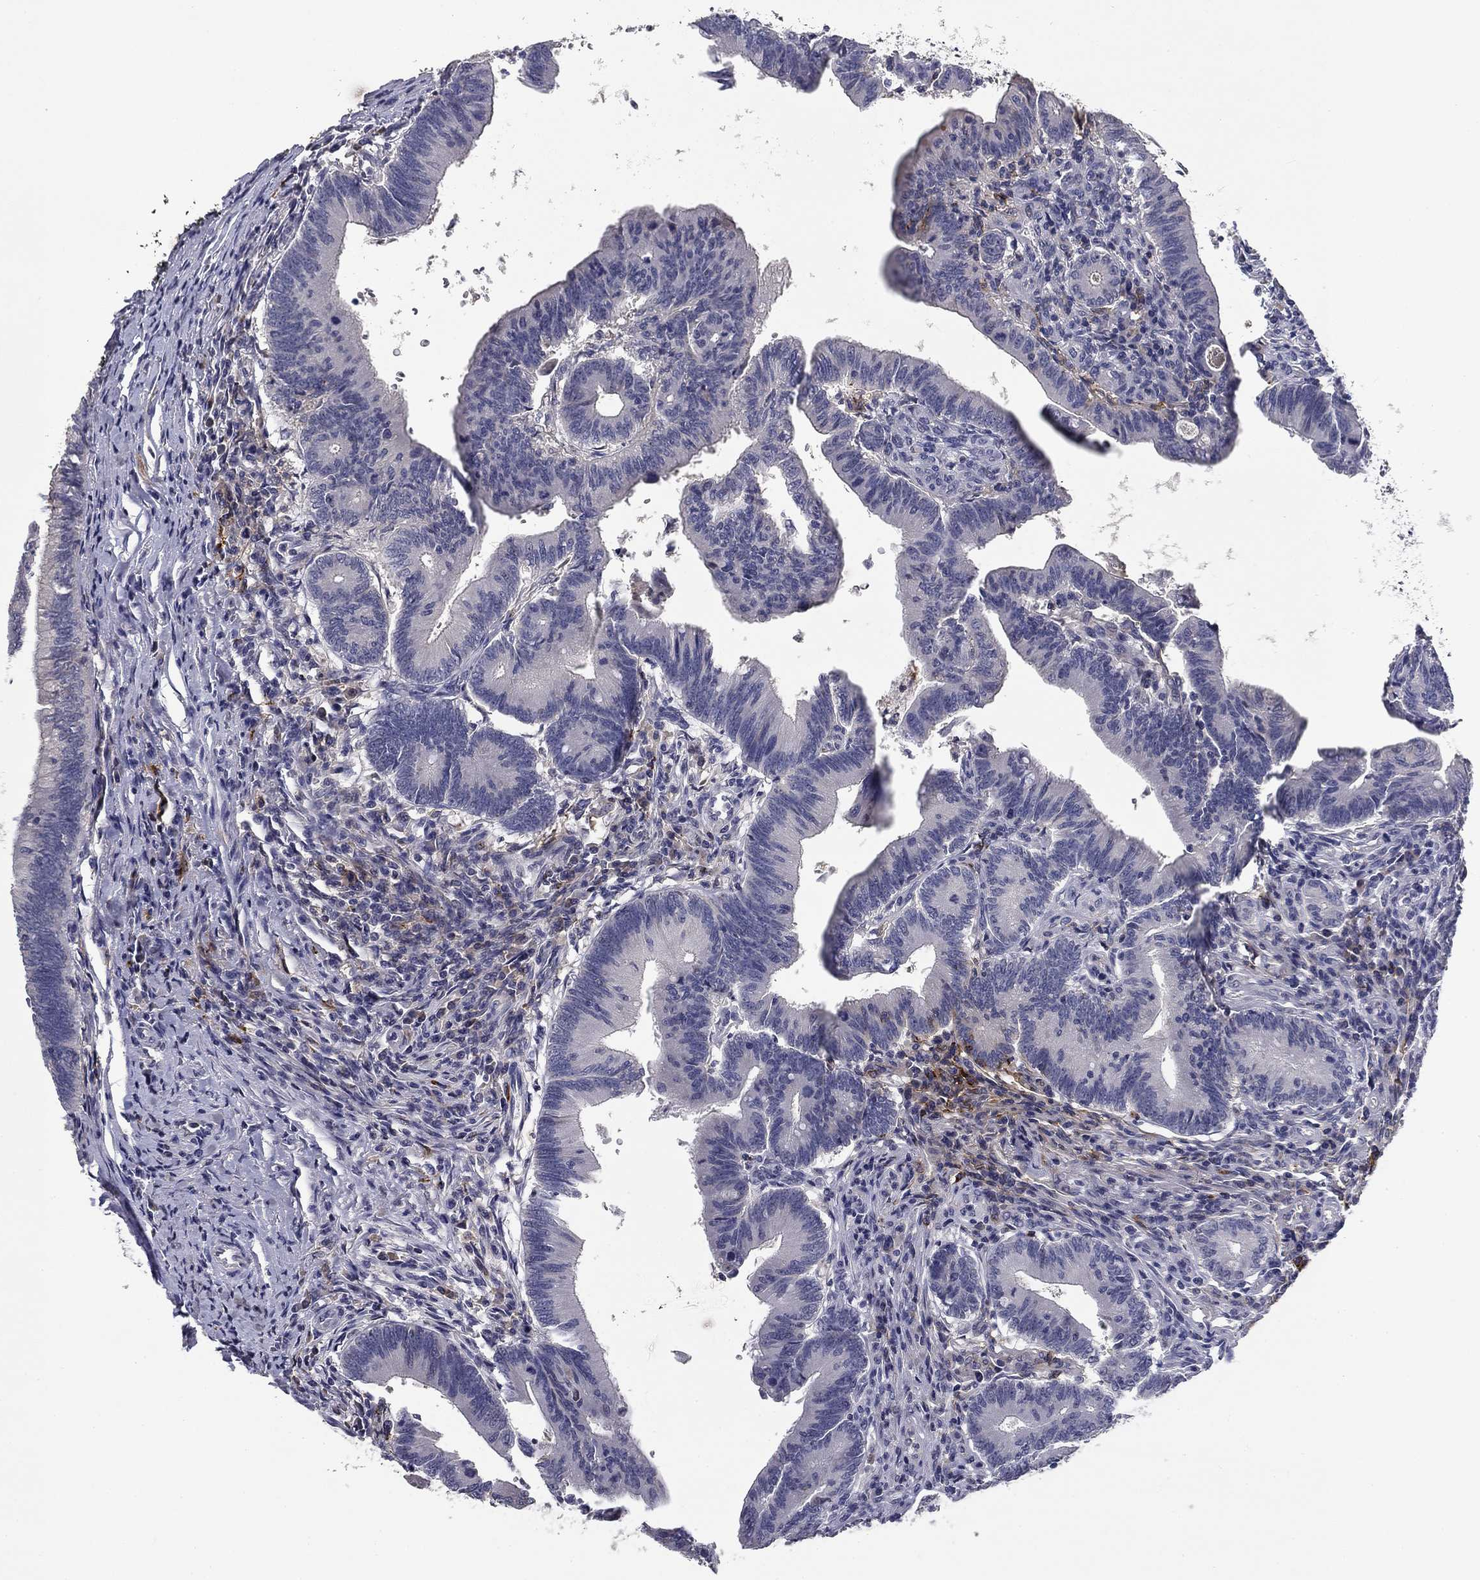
{"staining": {"intensity": "negative", "quantity": "none", "location": "none"}, "tissue": "colorectal cancer", "cell_type": "Tumor cells", "image_type": "cancer", "snomed": [{"axis": "morphology", "description": "Adenocarcinoma, NOS"}, {"axis": "topography", "description": "Colon"}], "caption": "This is an immunohistochemistry (IHC) micrograph of human colorectal cancer (adenocarcinoma). There is no staining in tumor cells.", "gene": "CD274", "patient": {"sex": "female", "age": 70}}